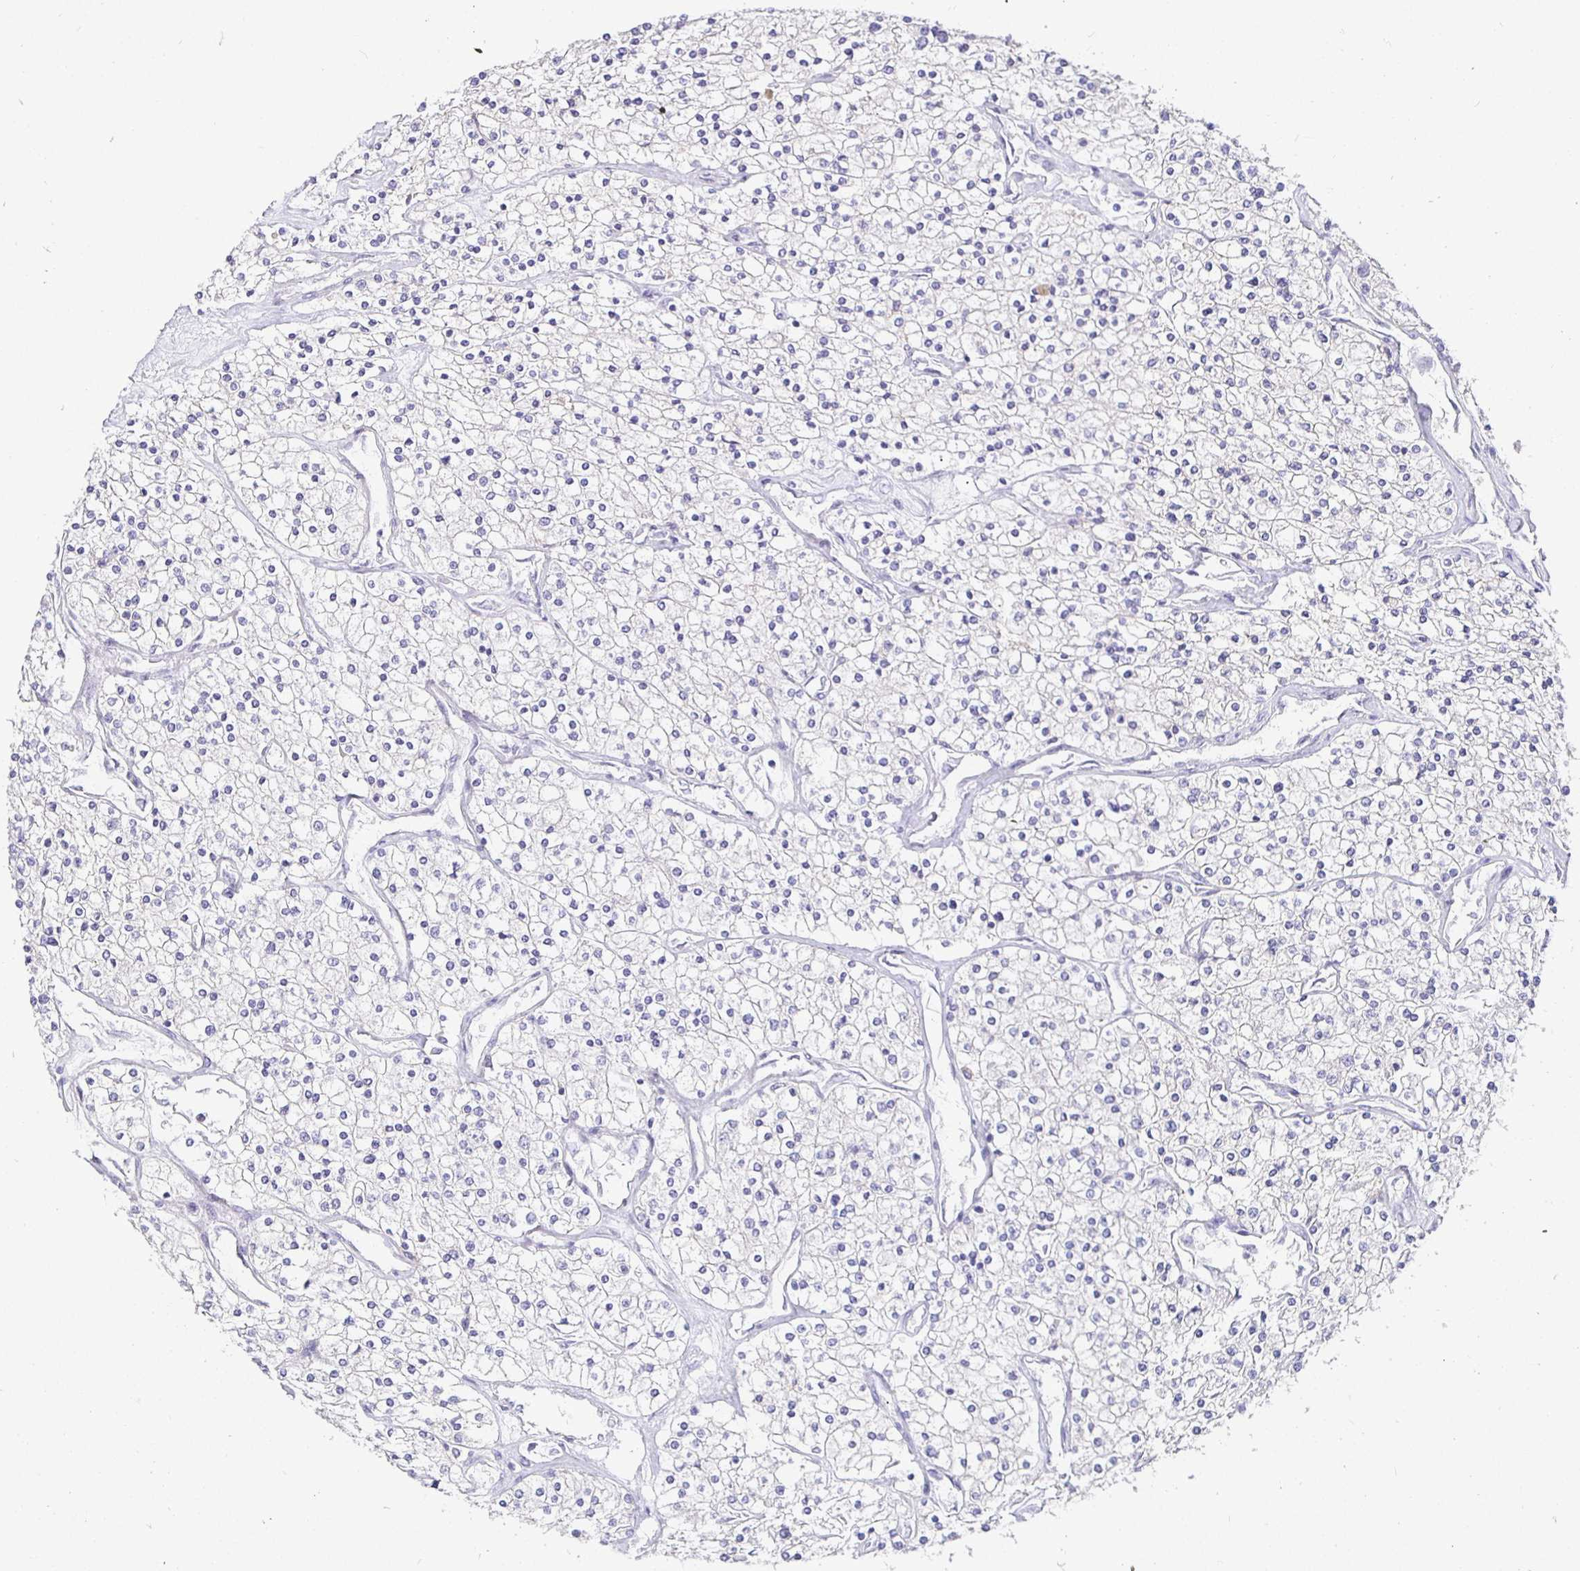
{"staining": {"intensity": "negative", "quantity": "none", "location": "none"}, "tissue": "renal cancer", "cell_type": "Tumor cells", "image_type": "cancer", "snomed": [{"axis": "morphology", "description": "Adenocarcinoma, NOS"}, {"axis": "topography", "description": "Kidney"}], "caption": "Immunohistochemical staining of human renal cancer (adenocarcinoma) exhibits no significant expression in tumor cells.", "gene": "SIRPA", "patient": {"sex": "male", "age": 80}}